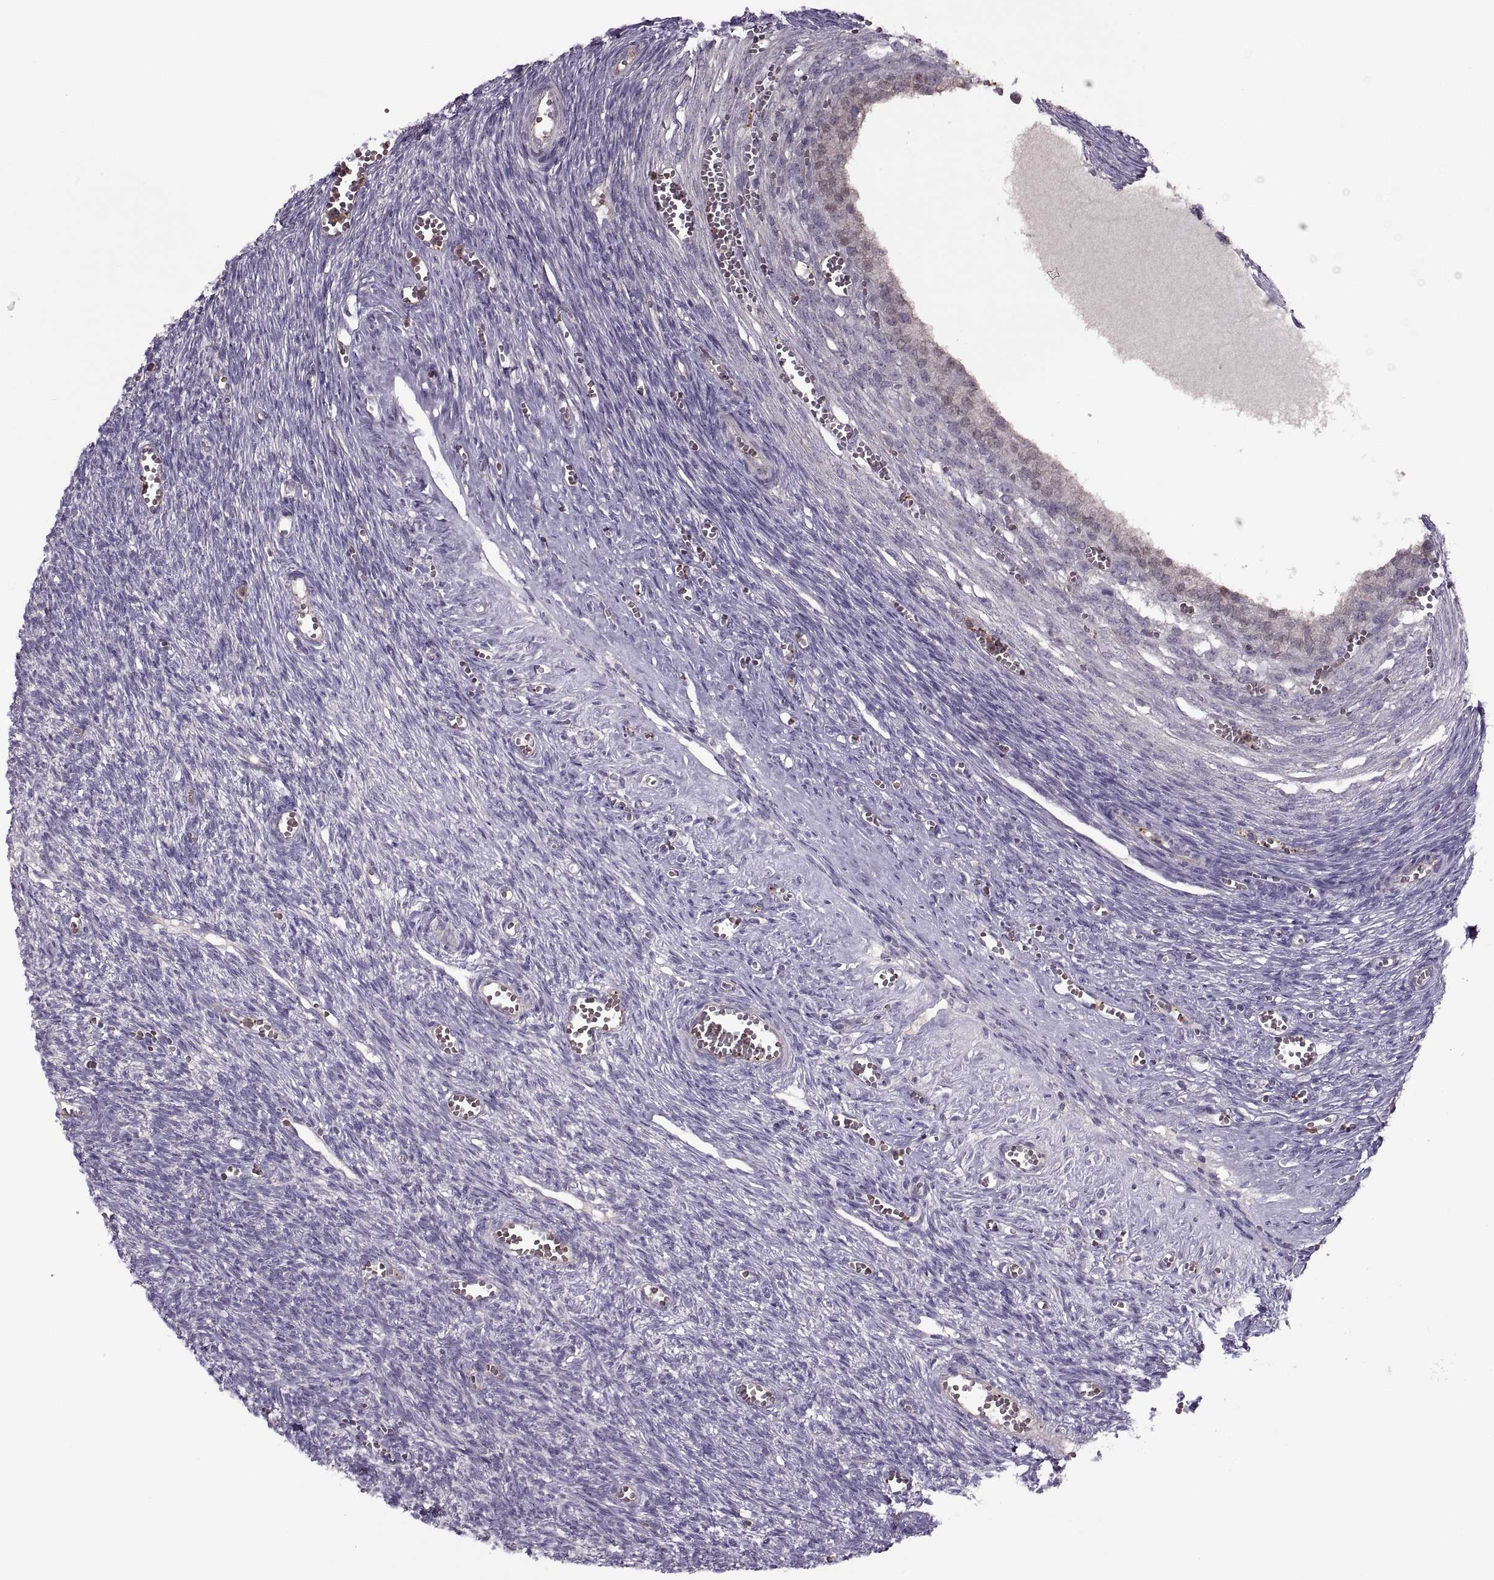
{"staining": {"intensity": "negative", "quantity": "none", "location": "none"}, "tissue": "ovary", "cell_type": "Follicle cells", "image_type": "normal", "snomed": [{"axis": "morphology", "description": "Normal tissue, NOS"}, {"axis": "topography", "description": "Ovary"}], "caption": "An immunohistochemistry (IHC) histopathology image of normal ovary is shown. There is no staining in follicle cells of ovary. (DAB immunohistochemistry (IHC), high magnification).", "gene": "SLC2A14", "patient": {"sex": "female", "age": 43}}